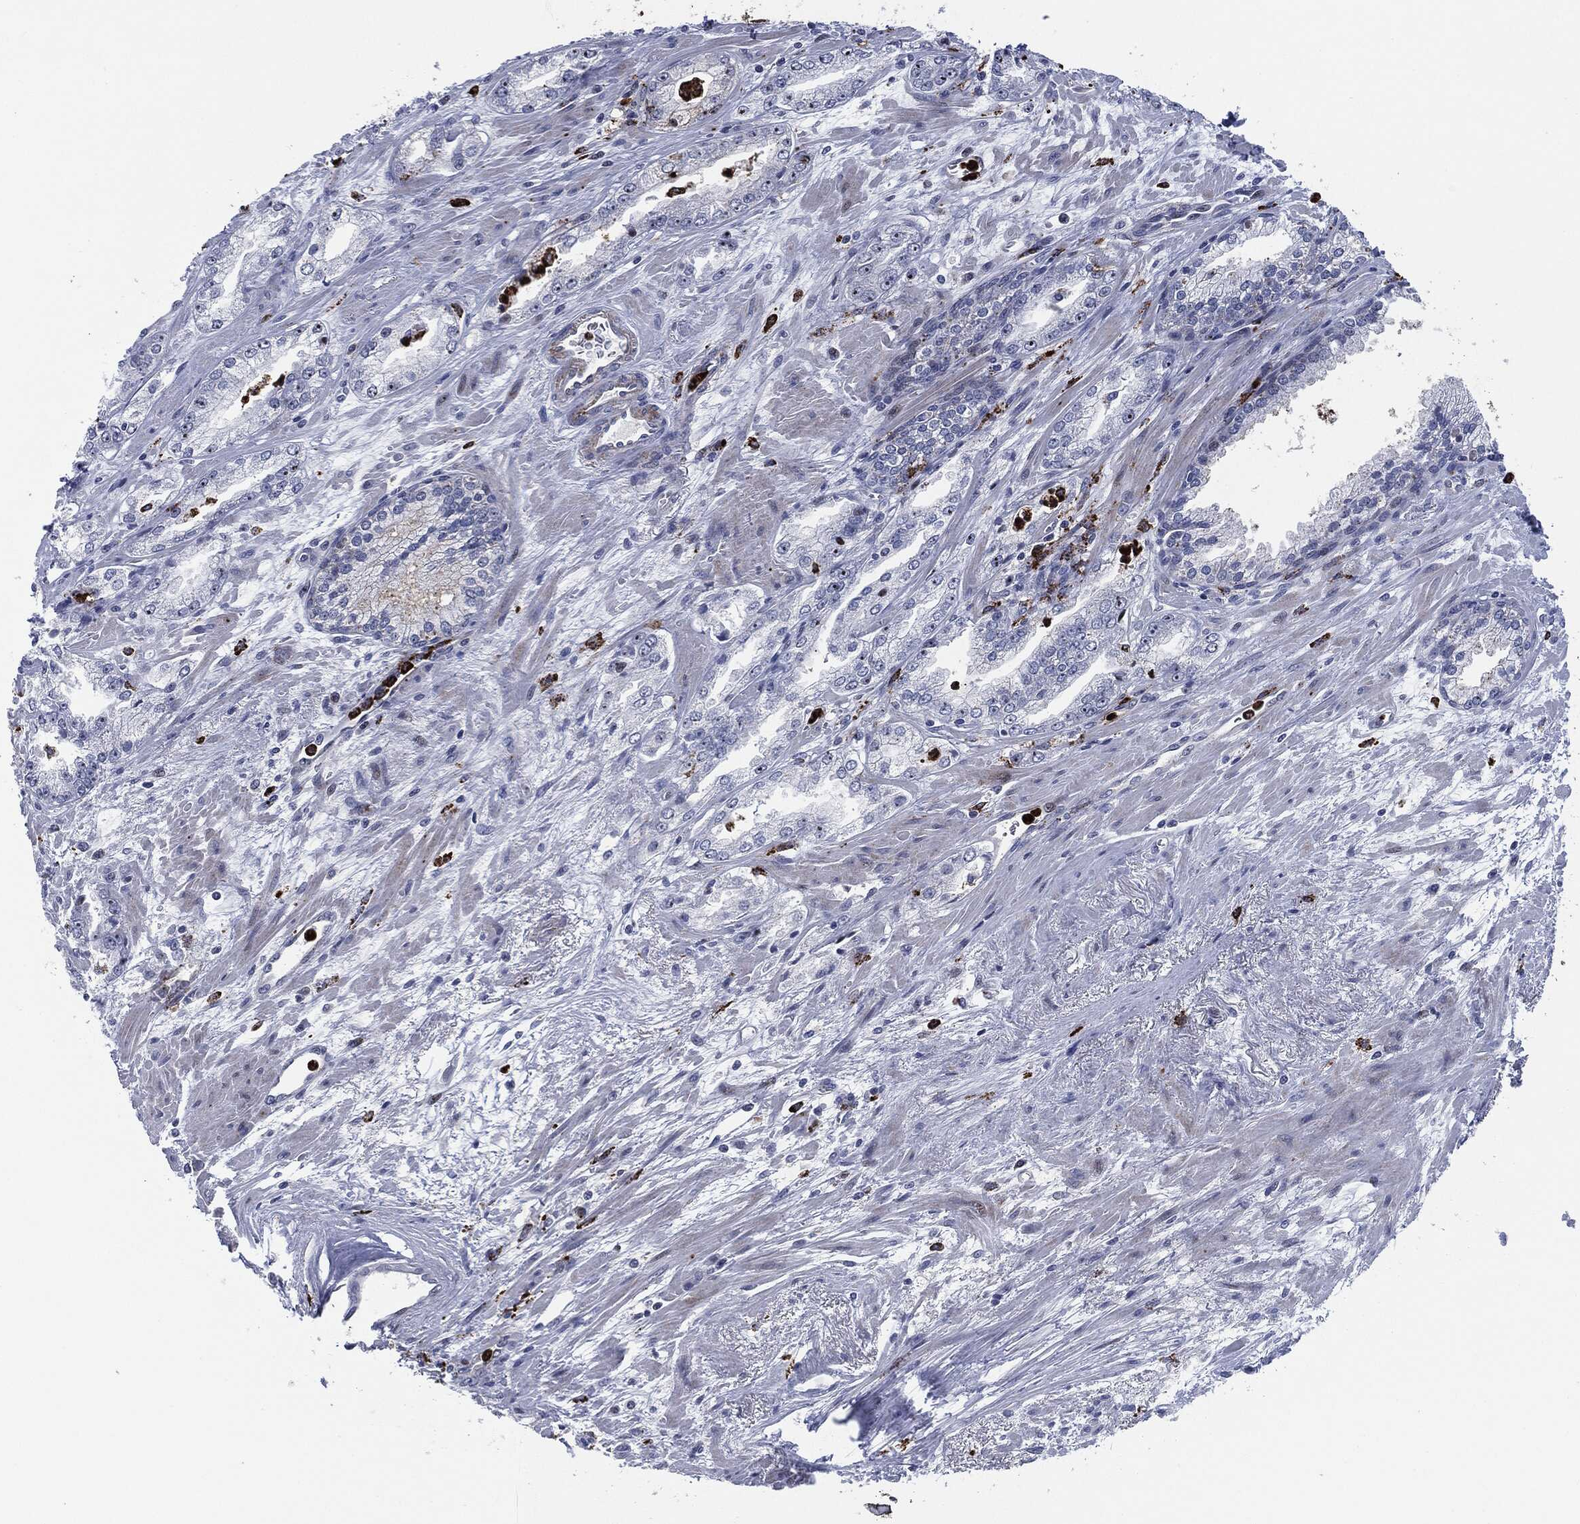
{"staining": {"intensity": "moderate", "quantity": "<25%", "location": "nuclear"}, "tissue": "prostate cancer", "cell_type": "Tumor cells", "image_type": "cancer", "snomed": [{"axis": "morphology", "description": "Adenocarcinoma, Medium grade"}, {"axis": "topography", "description": "Prostate"}], "caption": "Human prostate cancer stained with a protein marker reveals moderate staining in tumor cells.", "gene": "MPO", "patient": {"sex": "male", "age": 71}}